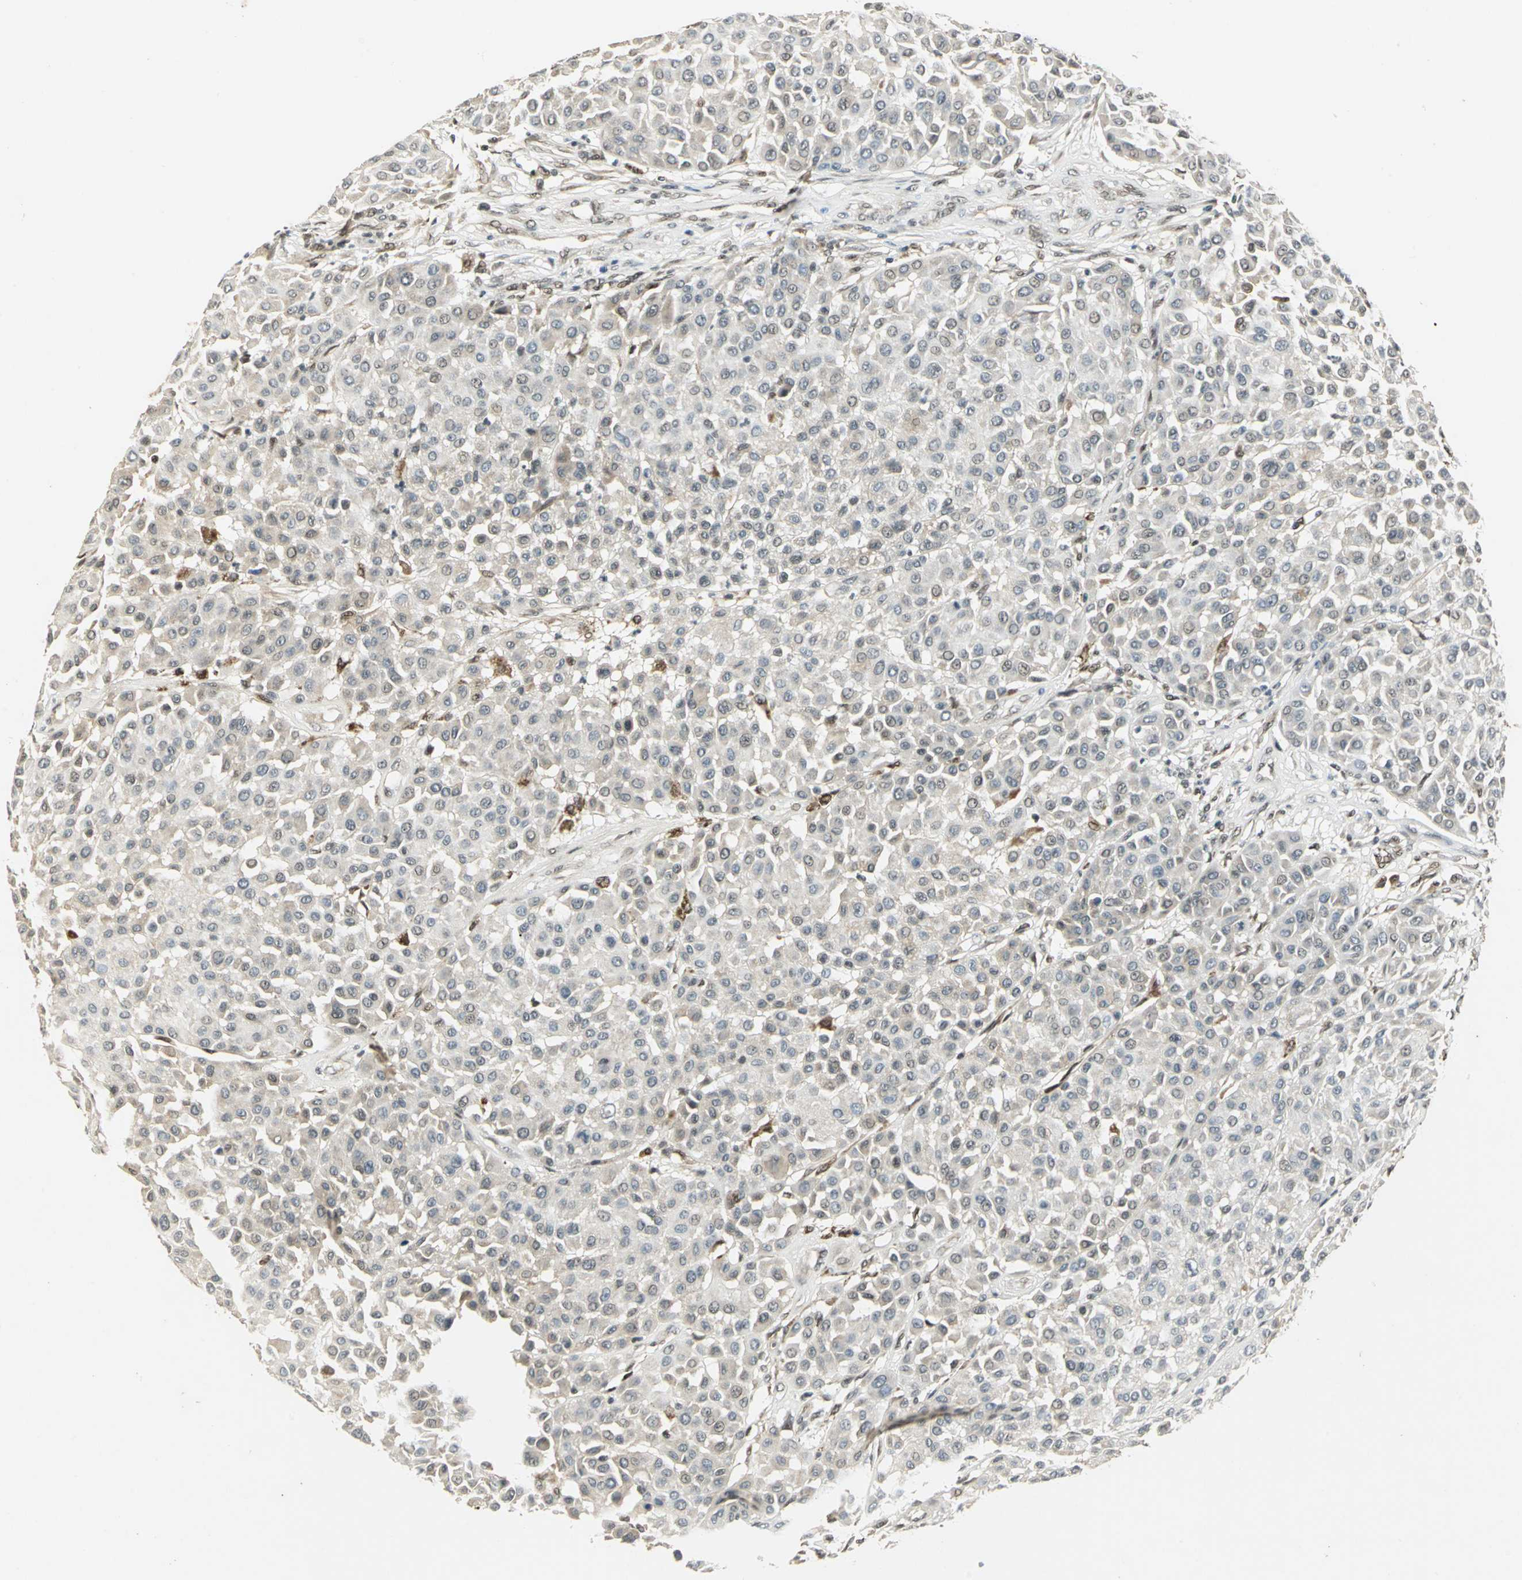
{"staining": {"intensity": "negative", "quantity": "none", "location": "none"}, "tissue": "melanoma", "cell_type": "Tumor cells", "image_type": "cancer", "snomed": [{"axis": "morphology", "description": "Malignant melanoma, Metastatic site"}, {"axis": "topography", "description": "Soft tissue"}], "caption": "Immunohistochemical staining of melanoma reveals no significant positivity in tumor cells.", "gene": "RAD17", "patient": {"sex": "male", "age": 41}}